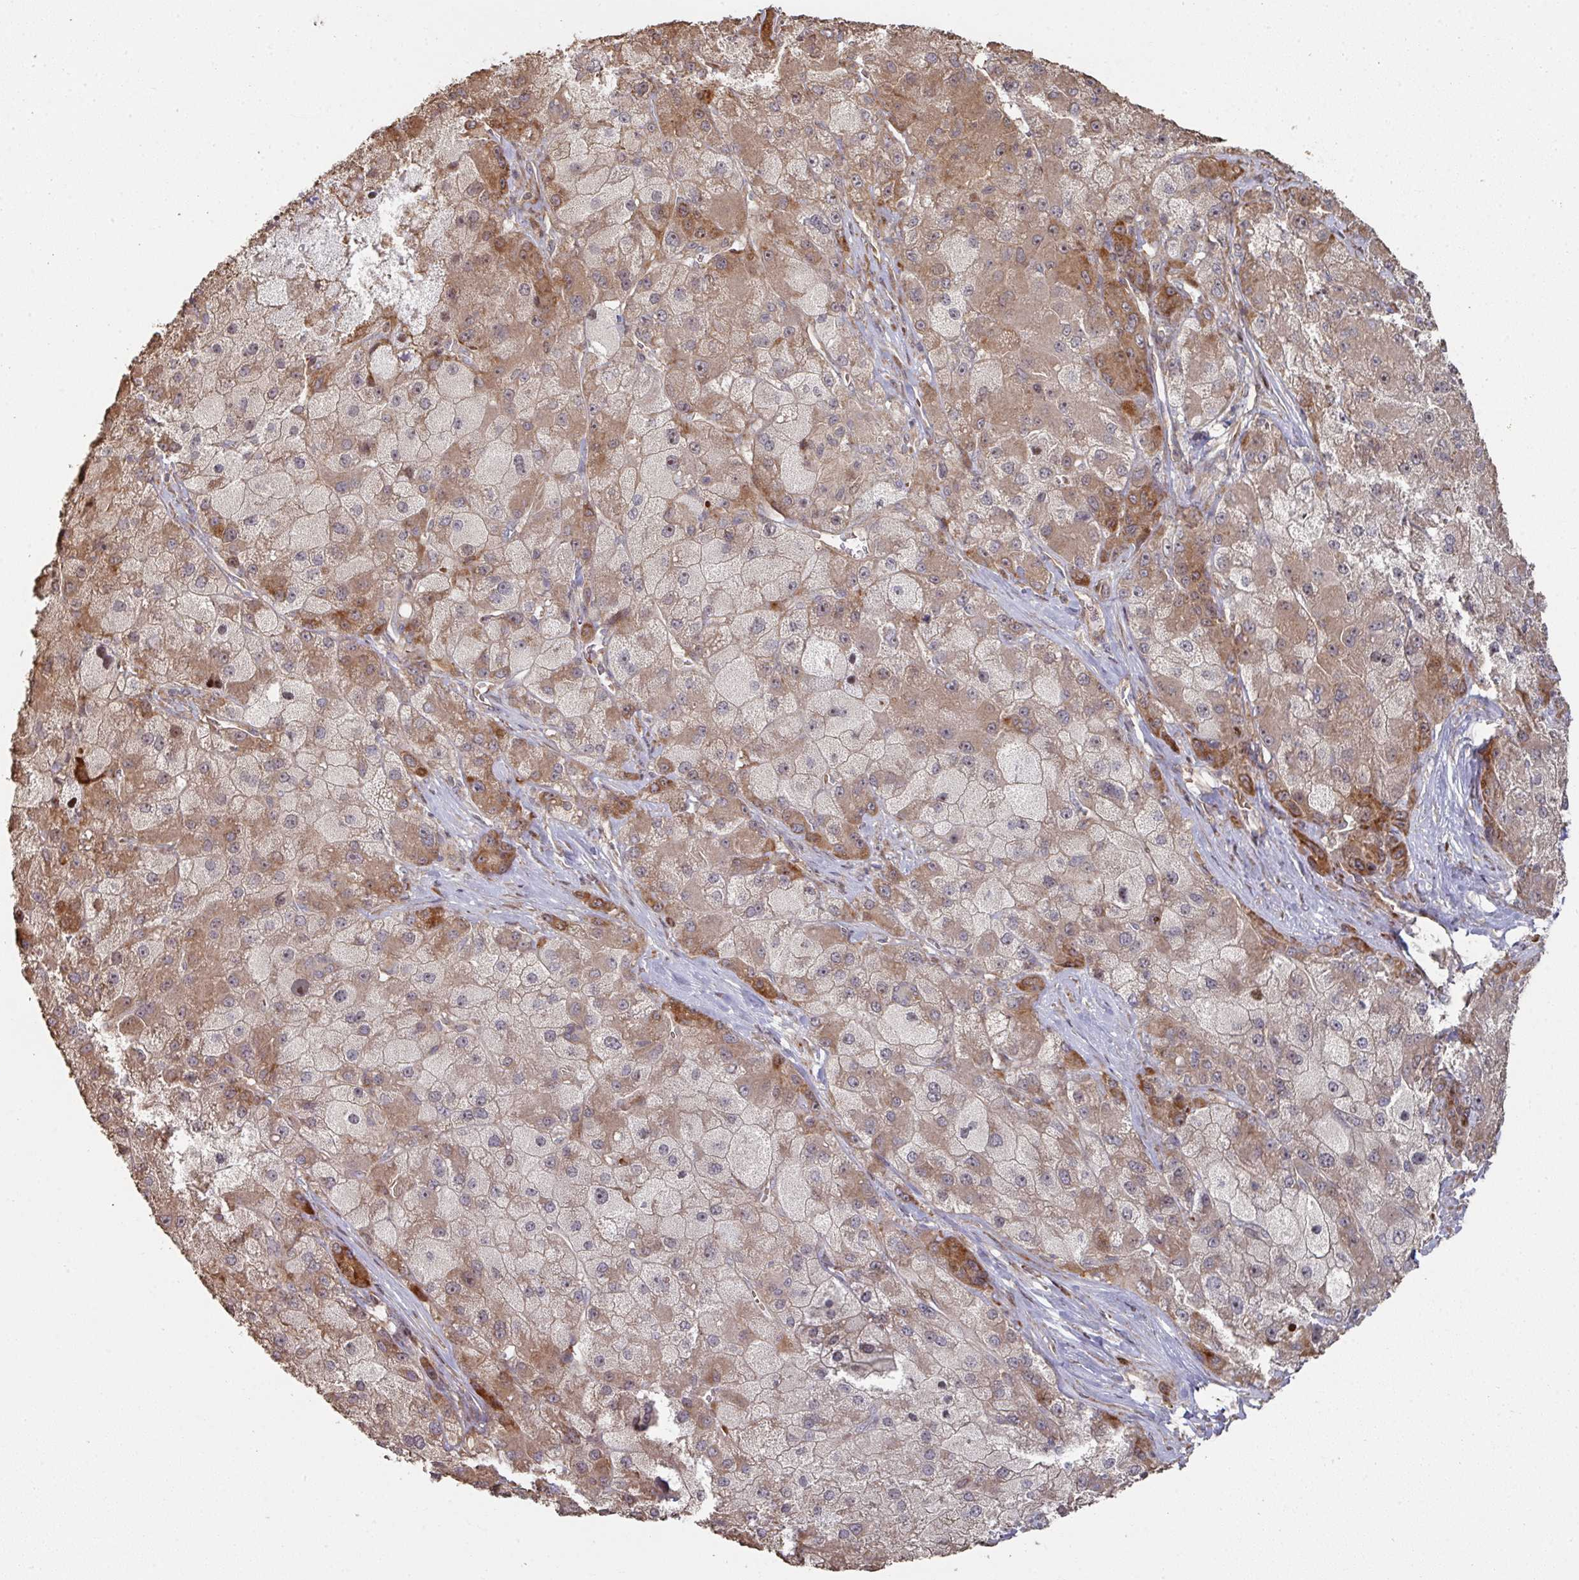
{"staining": {"intensity": "moderate", "quantity": "25%-75%", "location": "cytoplasmic/membranous"}, "tissue": "liver cancer", "cell_type": "Tumor cells", "image_type": "cancer", "snomed": [{"axis": "morphology", "description": "Carcinoma, Hepatocellular, NOS"}, {"axis": "topography", "description": "Liver"}], "caption": "Liver cancer was stained to show a protein in brown. There is medium levels of moderate cytoplasmic/membranous staining in approximately 25%-75% of tumor cells.", "gene": "CA7", "patient": {"sex": "male", "age": 67}}